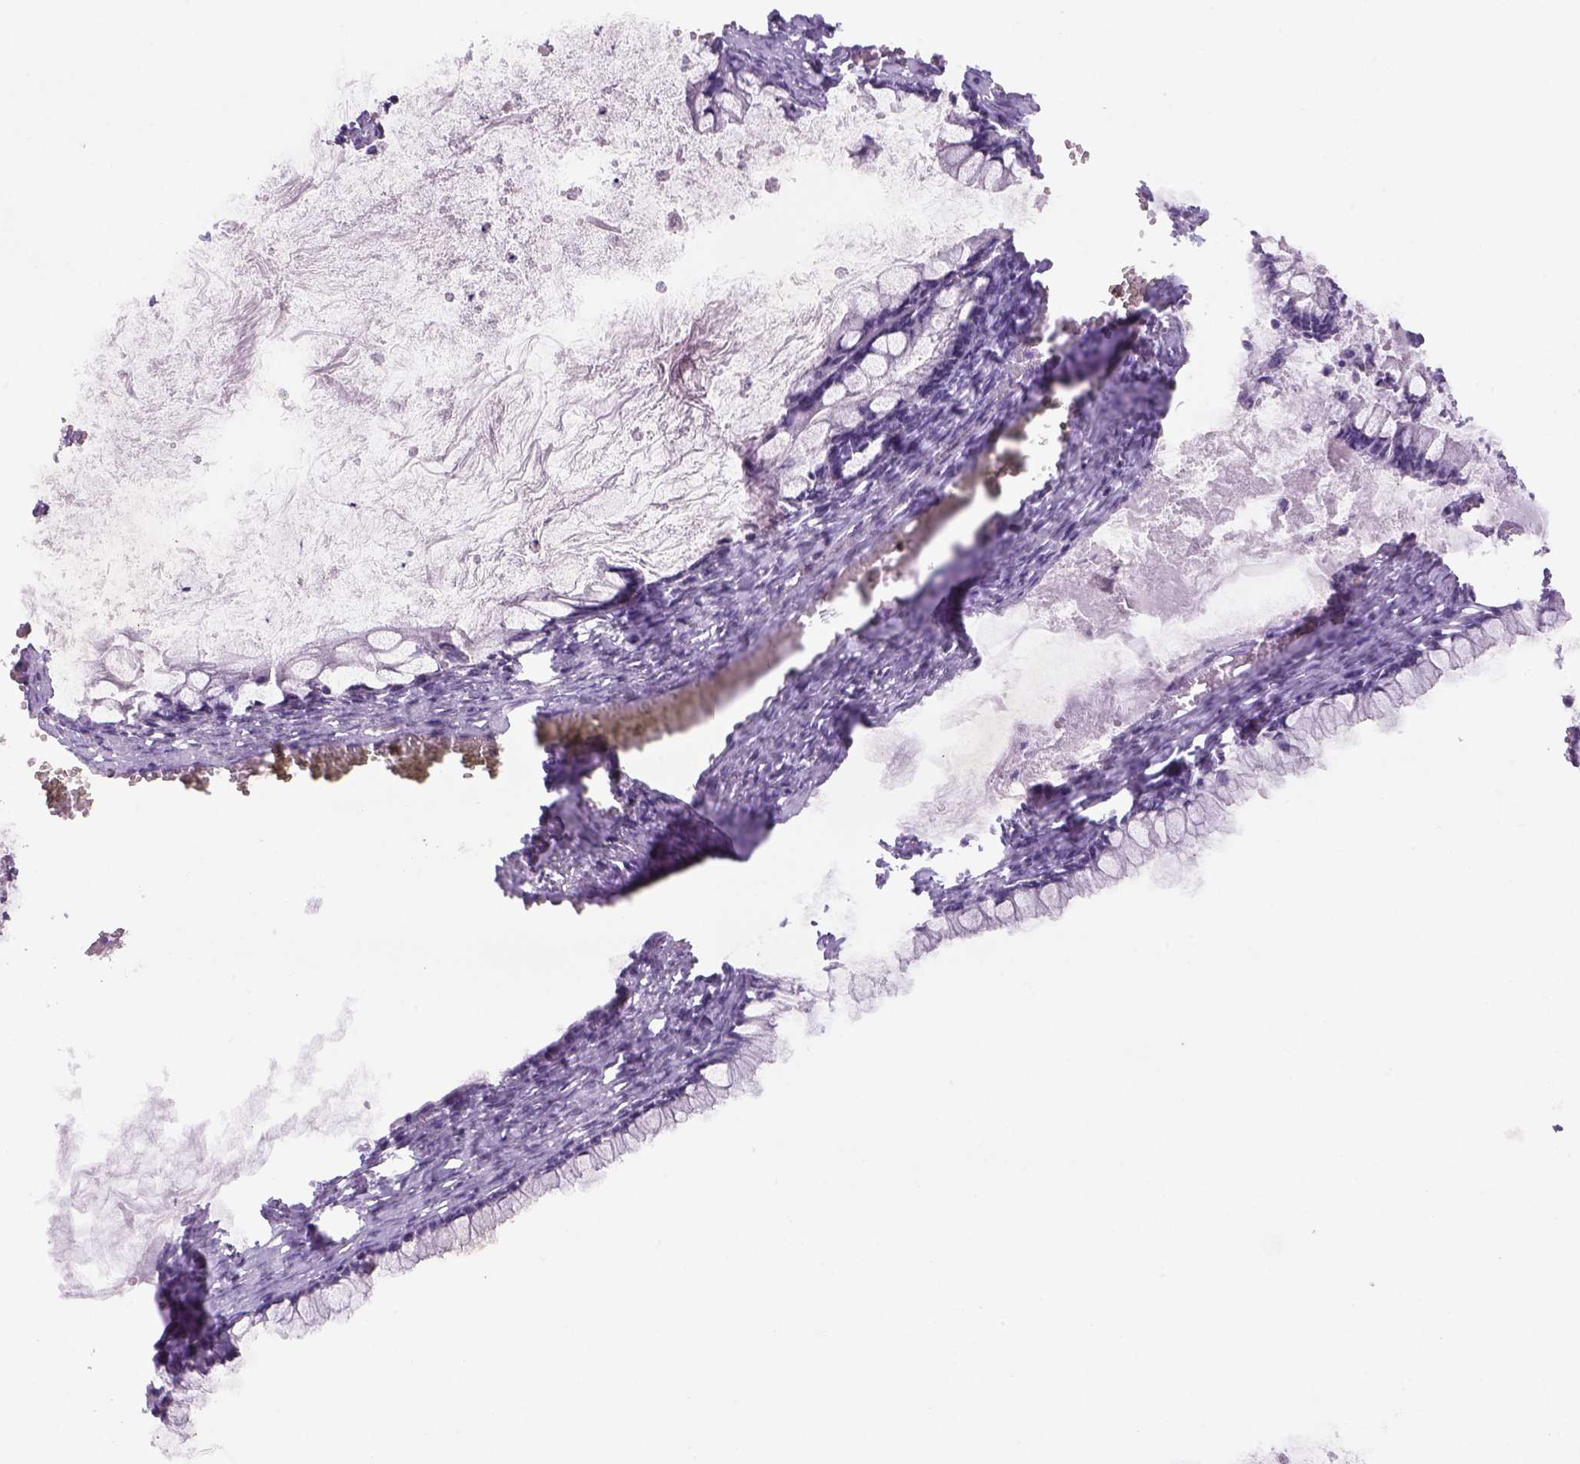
{"staining": {"intensity": "negative", "quantity": "none", "location": "none"}, "tissue": "ovarian cancer", "cell_type": "Tumor cells", "image_type": "cancer", "snomed": [{"axis": "morphology", "description": "Cystadenocarcinoma, mucinous, NOS"}, {"axis": "topography", "description": "Ovary"}], "caption": "Ovarian cancer (mucinous cystadenocarcinoma) stained for a protein using immunohistochemistry (IHC) exhibits no expression tumor cells.", "gene": "NAALAD2", "patient": {"sex": "female", "age": 67}}